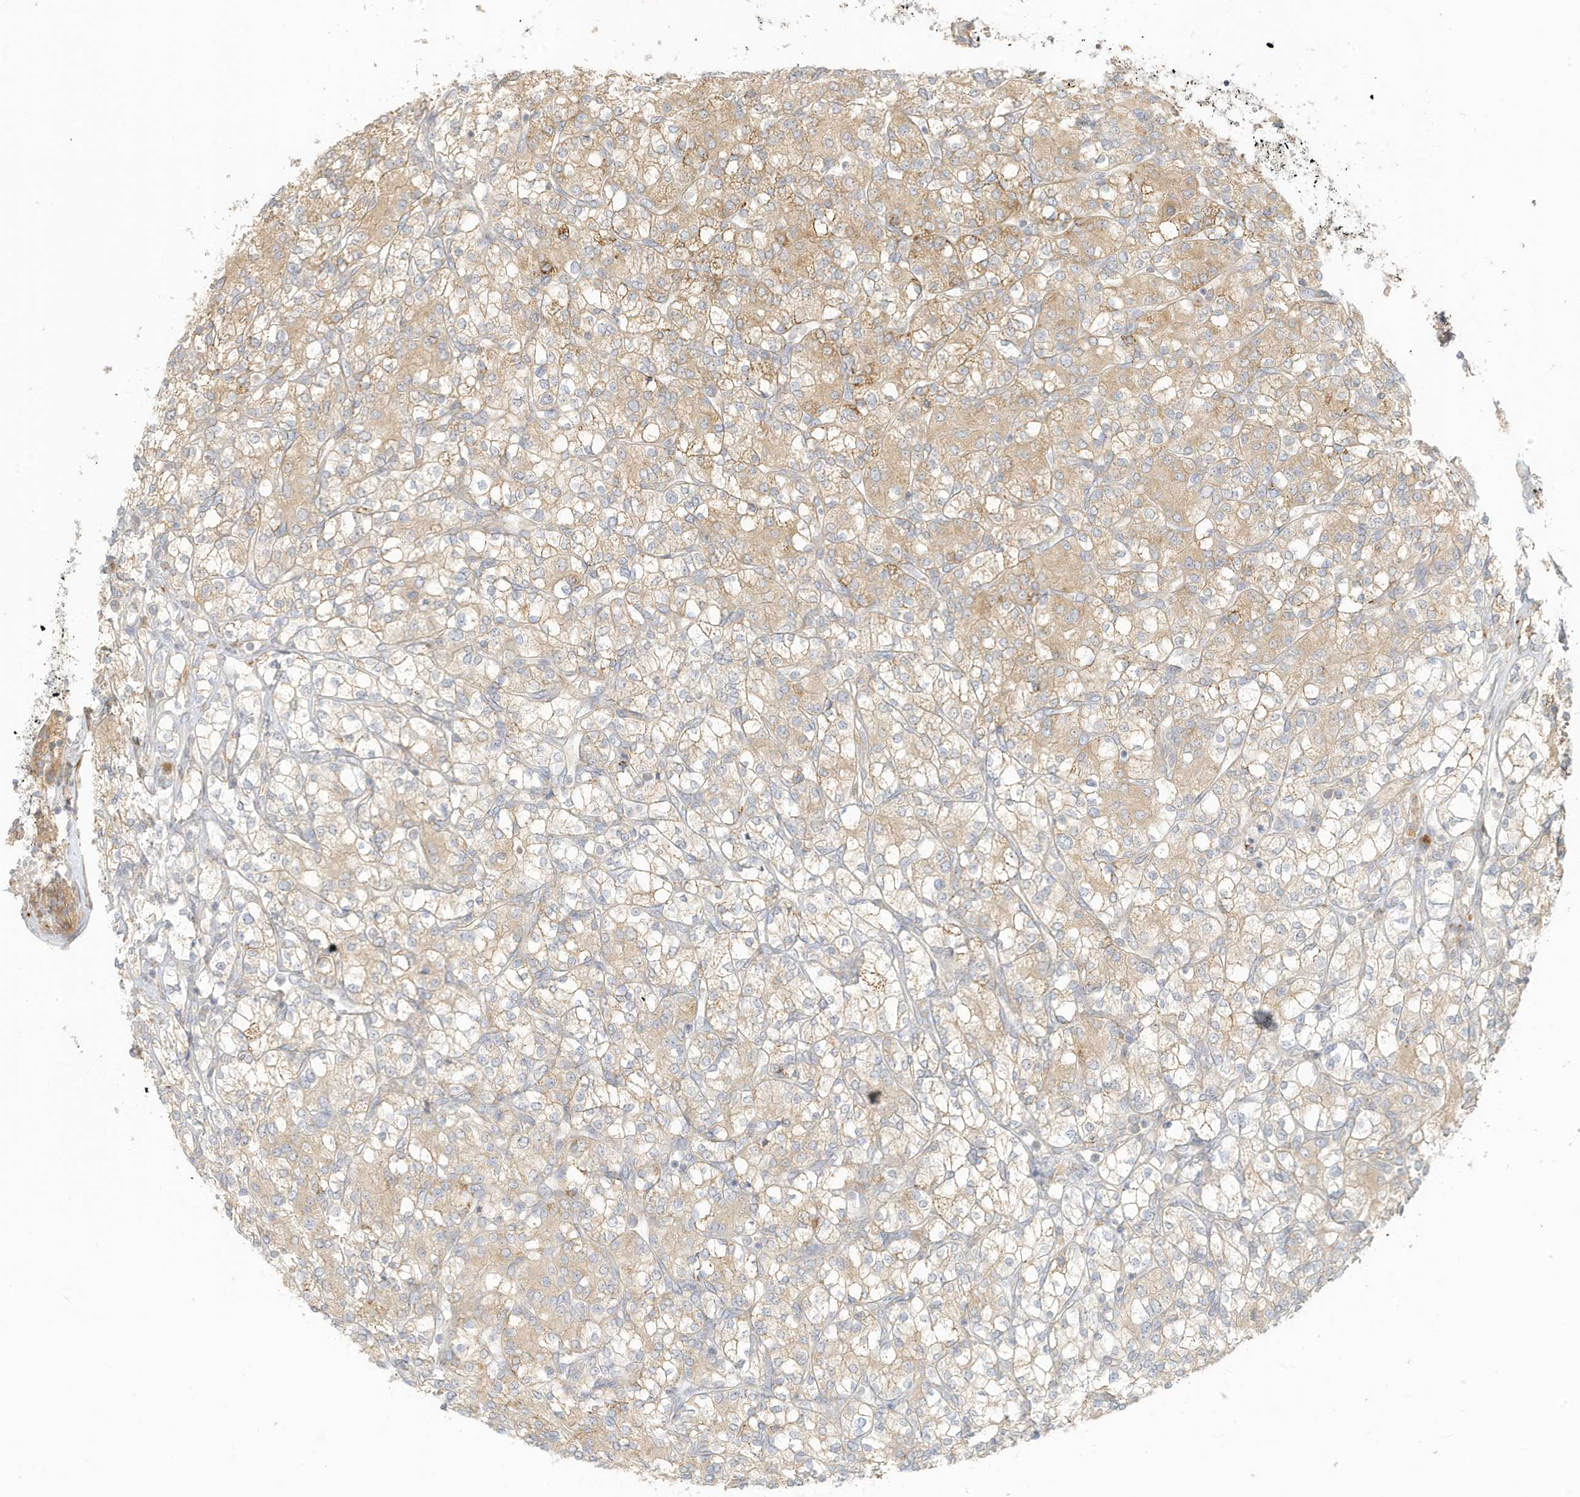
{"staining": {"intensity": "moderate", "quantity": "25%-75%", "location": "cytoplasmic/membranous"}, "tissue": "renal cancer", "cell_type": "Tumor cells", "image_type": "cancer", "snomed": [{"axis": "morphology", "description": "Adenocarcinoma, NOS"}, {"axis": "topography", "description": "Kidney"}], "caption": "Protein expression by IHC reveals moderate cytoplasmic/membranous positivity in approximately 25%-75% of tumor cells in renal cancer (adenocarcinoma). (brown staining indicates protein expression, while blue staining denotes nuclei).", "gene": "MCOLN1", "patient": {"sex": "male", "age": 77}}